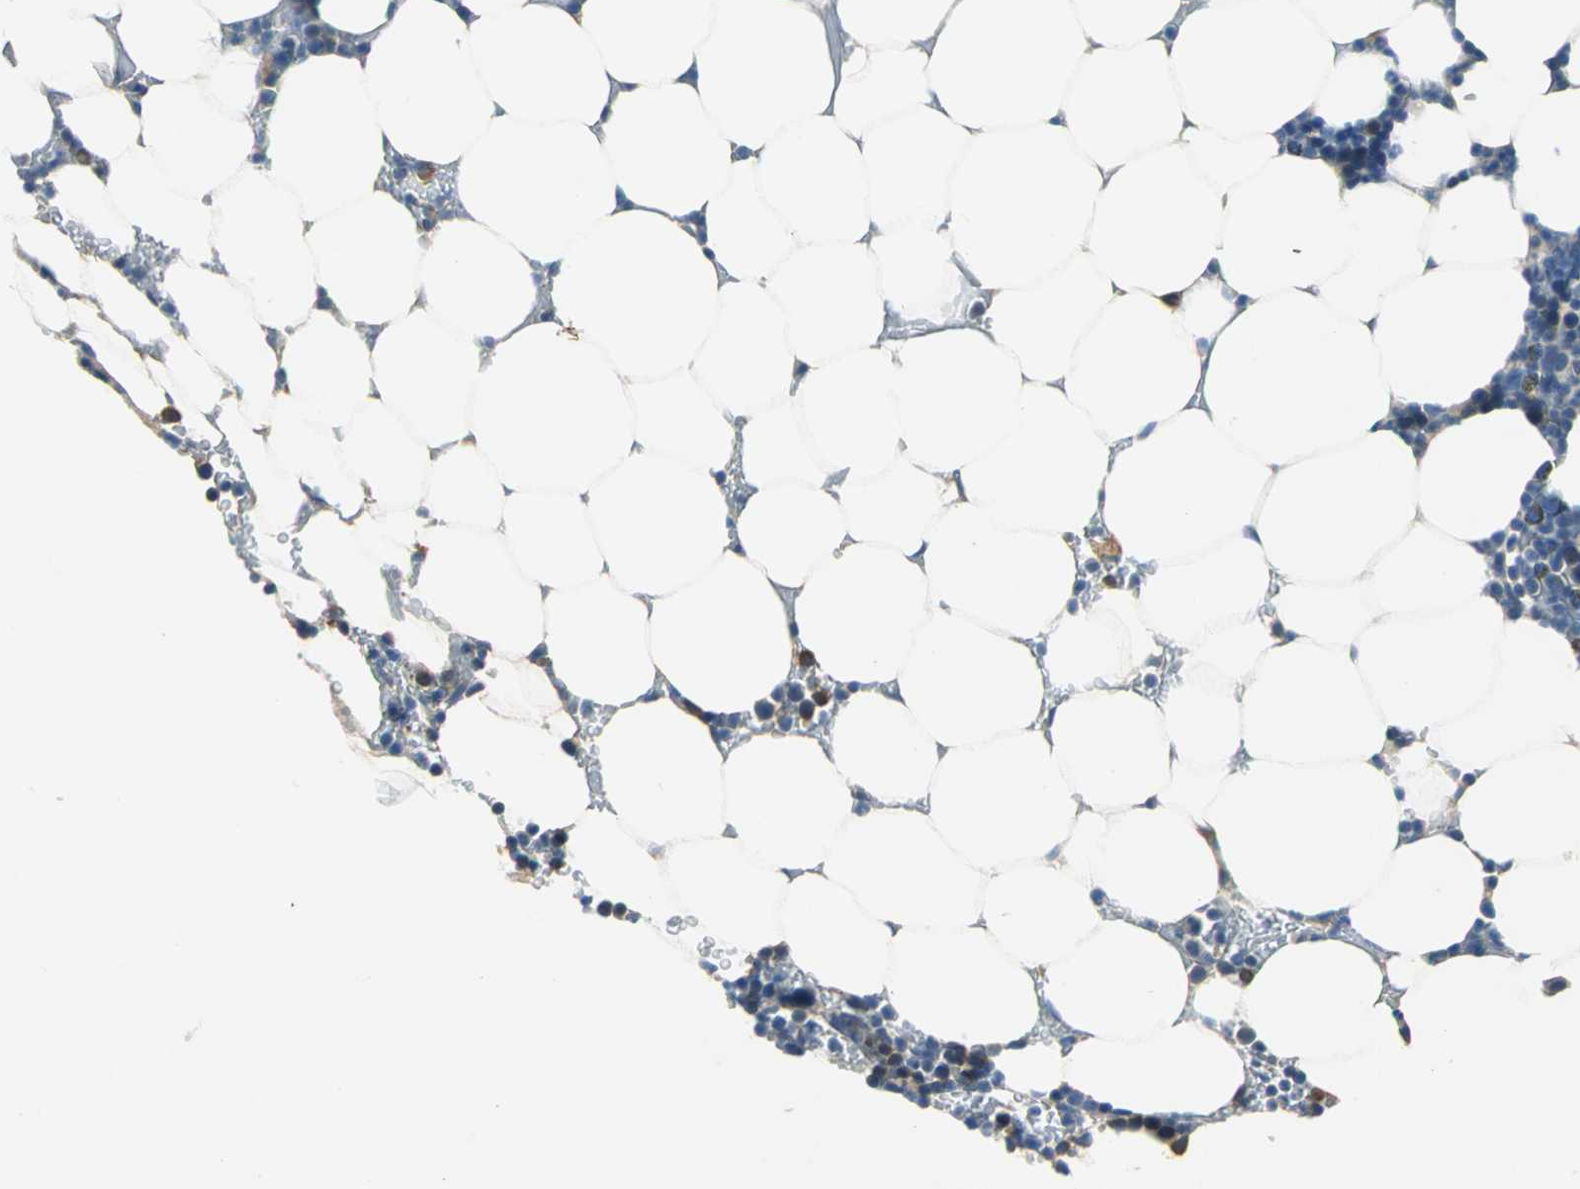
{"staining": {"intensity": "strong", "quantity": "<25%", "location": "cytoplasmic/membranous,nuclear"}, "tissue": "bone marrow", "cell_type": "Hematopoietic cells", "image_type": "normal", "snomed": [{"axis": "morphology", "description": "Normal tissue, NOS"}, {"axis": "topography", "description": "Bone marrow"}], "caption": "Brown immunohistochemical staining in benign bone marrow displays strong cytoplasmic/membranous,nuclear positivity in approximately <25% of hematopoietic cells. (DAB (3,3'-diaminobenzidine) = brown stain, brightfield microscopy at high magnification).", "gene": "SLC16A7", "patient": {"sex": "female", "age": 73}}